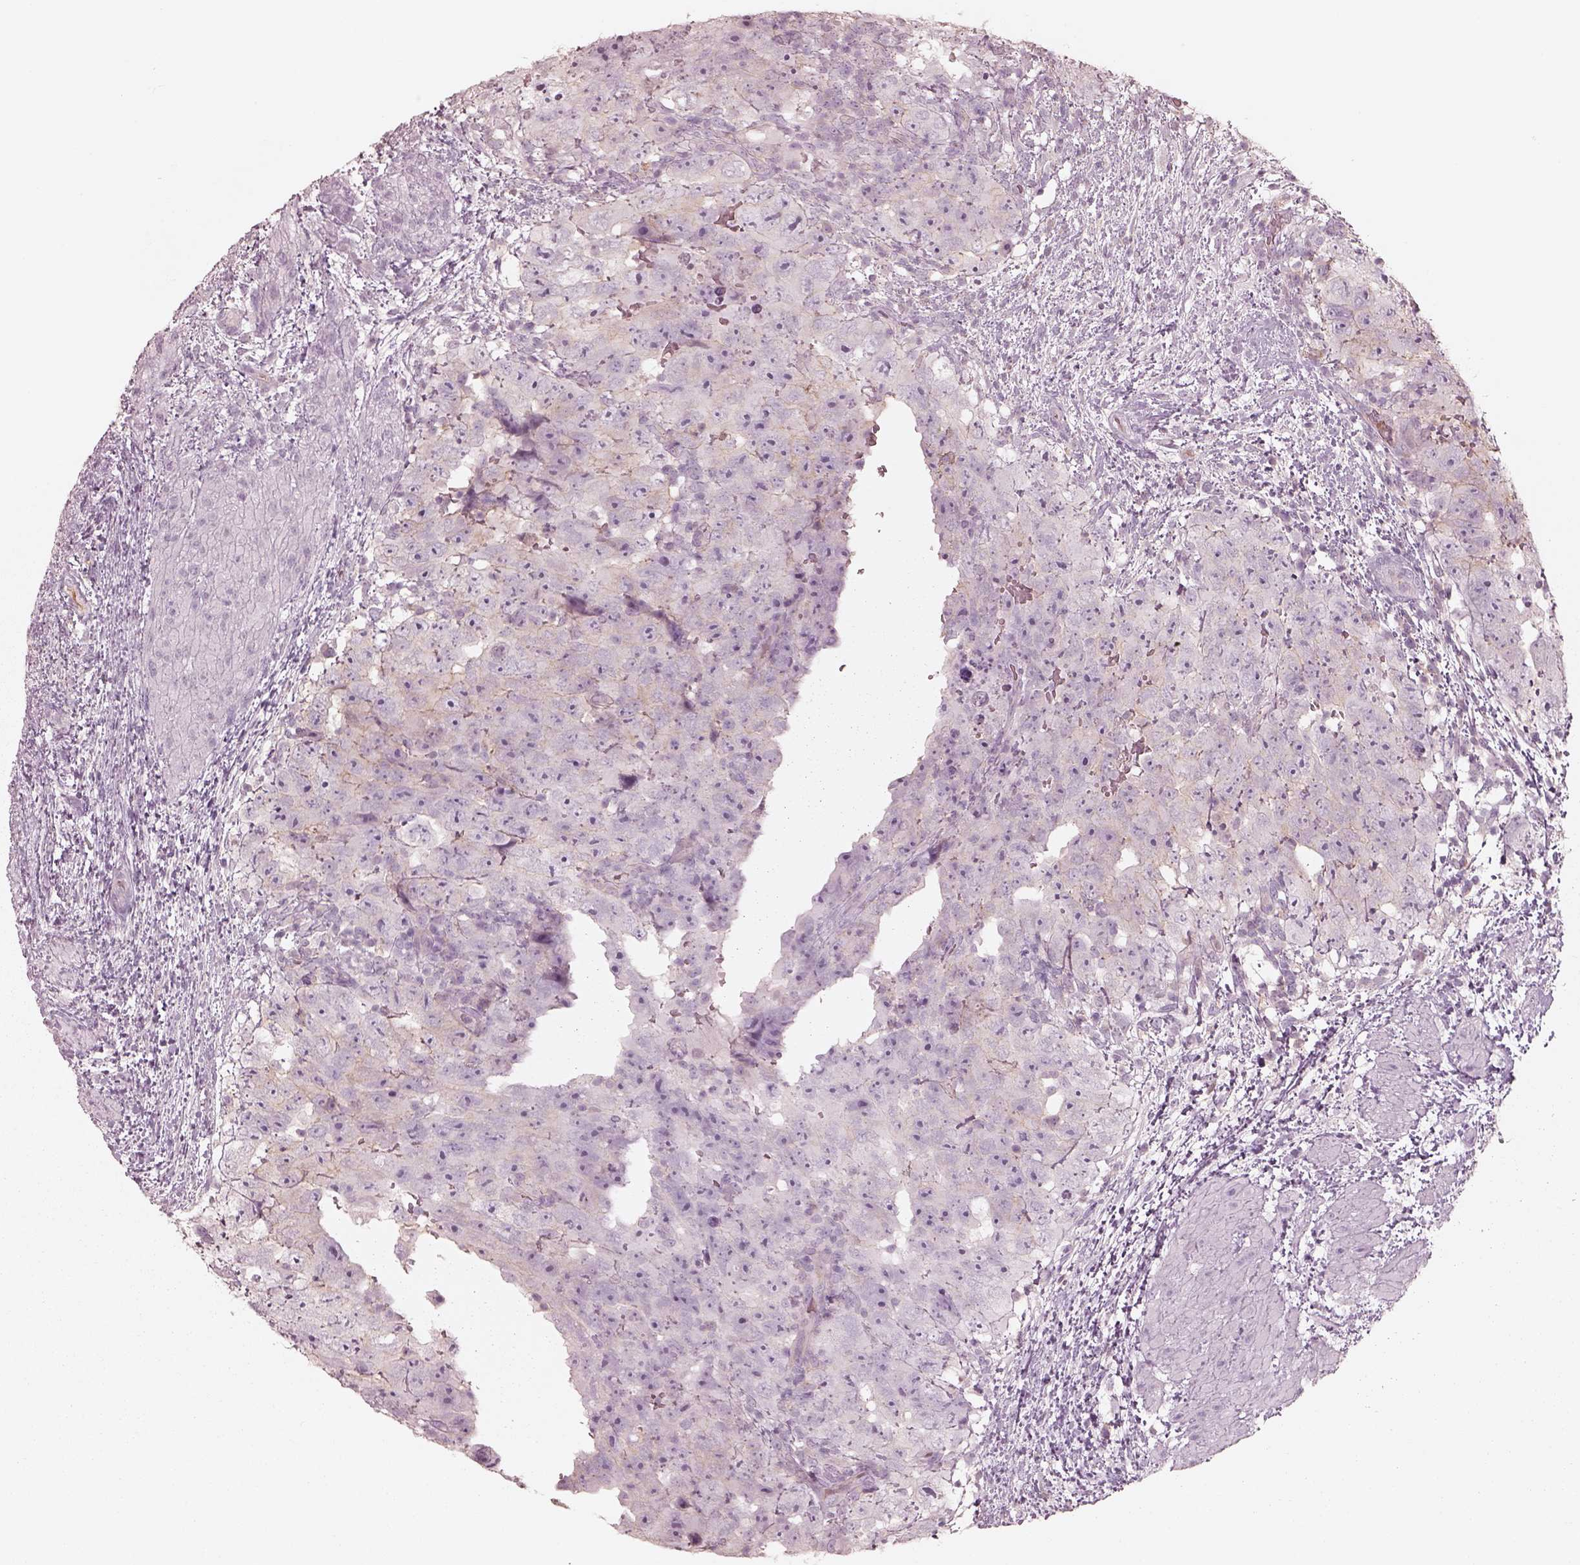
{"staining": {"intensity": "negative", "quantity": "none", "location": "none"}, "tissue": "testis cancer", "cell_type": "Tumor cells", "image_type": "cancer", "snomed": [{"axis": "morphology", "description": "Normal tissue, NOS"}, {"axis": "morphology", "description": "Carcinoma, Embryonal, NOS"}, {"axis": "topography", "description": "Testis"}, {"axis": "topography", "description": "Epididymis"}], "caption": "Immunohistochemical staining of testis embryonal carcinoma exhibits no significant positivity in tumor cells. Brightfield microscopy of IHC stained with DAB (3,3'-diaminobenzidine) (brown) and hematoxylin (blue), captured at high magnification.", "gene": "GPRIN1", "patient": {"sex": "male", "age": 24}}